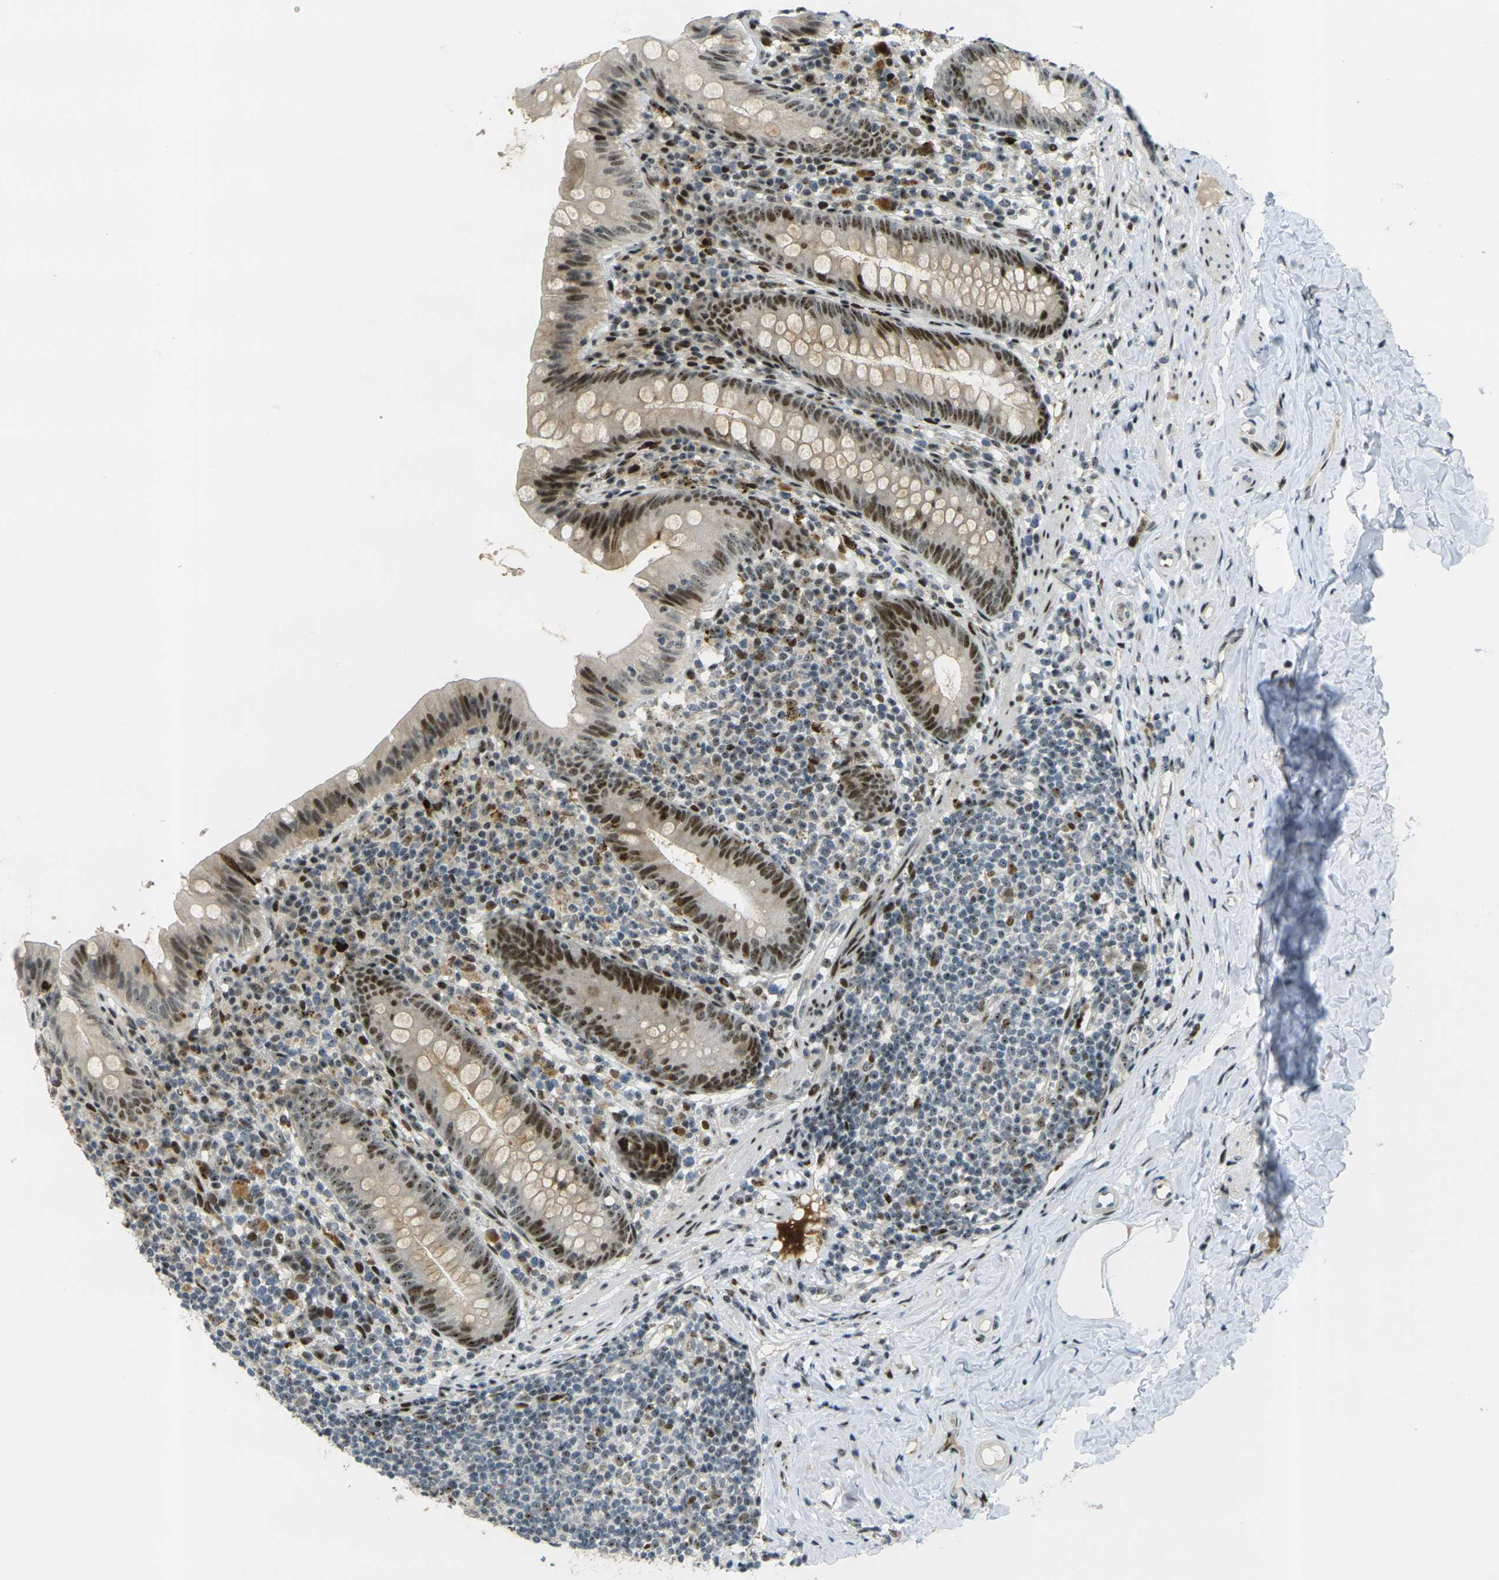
{"staining": {"intensity": "strong", "quantity": ">75%", "location": "cytoplasmic/membranous,nuclear"}, "tissue": "appendix", "cell_type": "Glandular cells", "image_type": "normal", "snomed": [{"axis": "morphology", "description": "Normal tissue, NOS"}, {"axis": "topography", "description": "Appendix"}], "caption": "Immunohistochemical staining of normal human appendix displays strong cytoplasmic/membranous,nuclear protein expression in approximately >75% of glandular cells.", "gene": "UBE2C", "patient": {"sex": "male", "age": 52}}